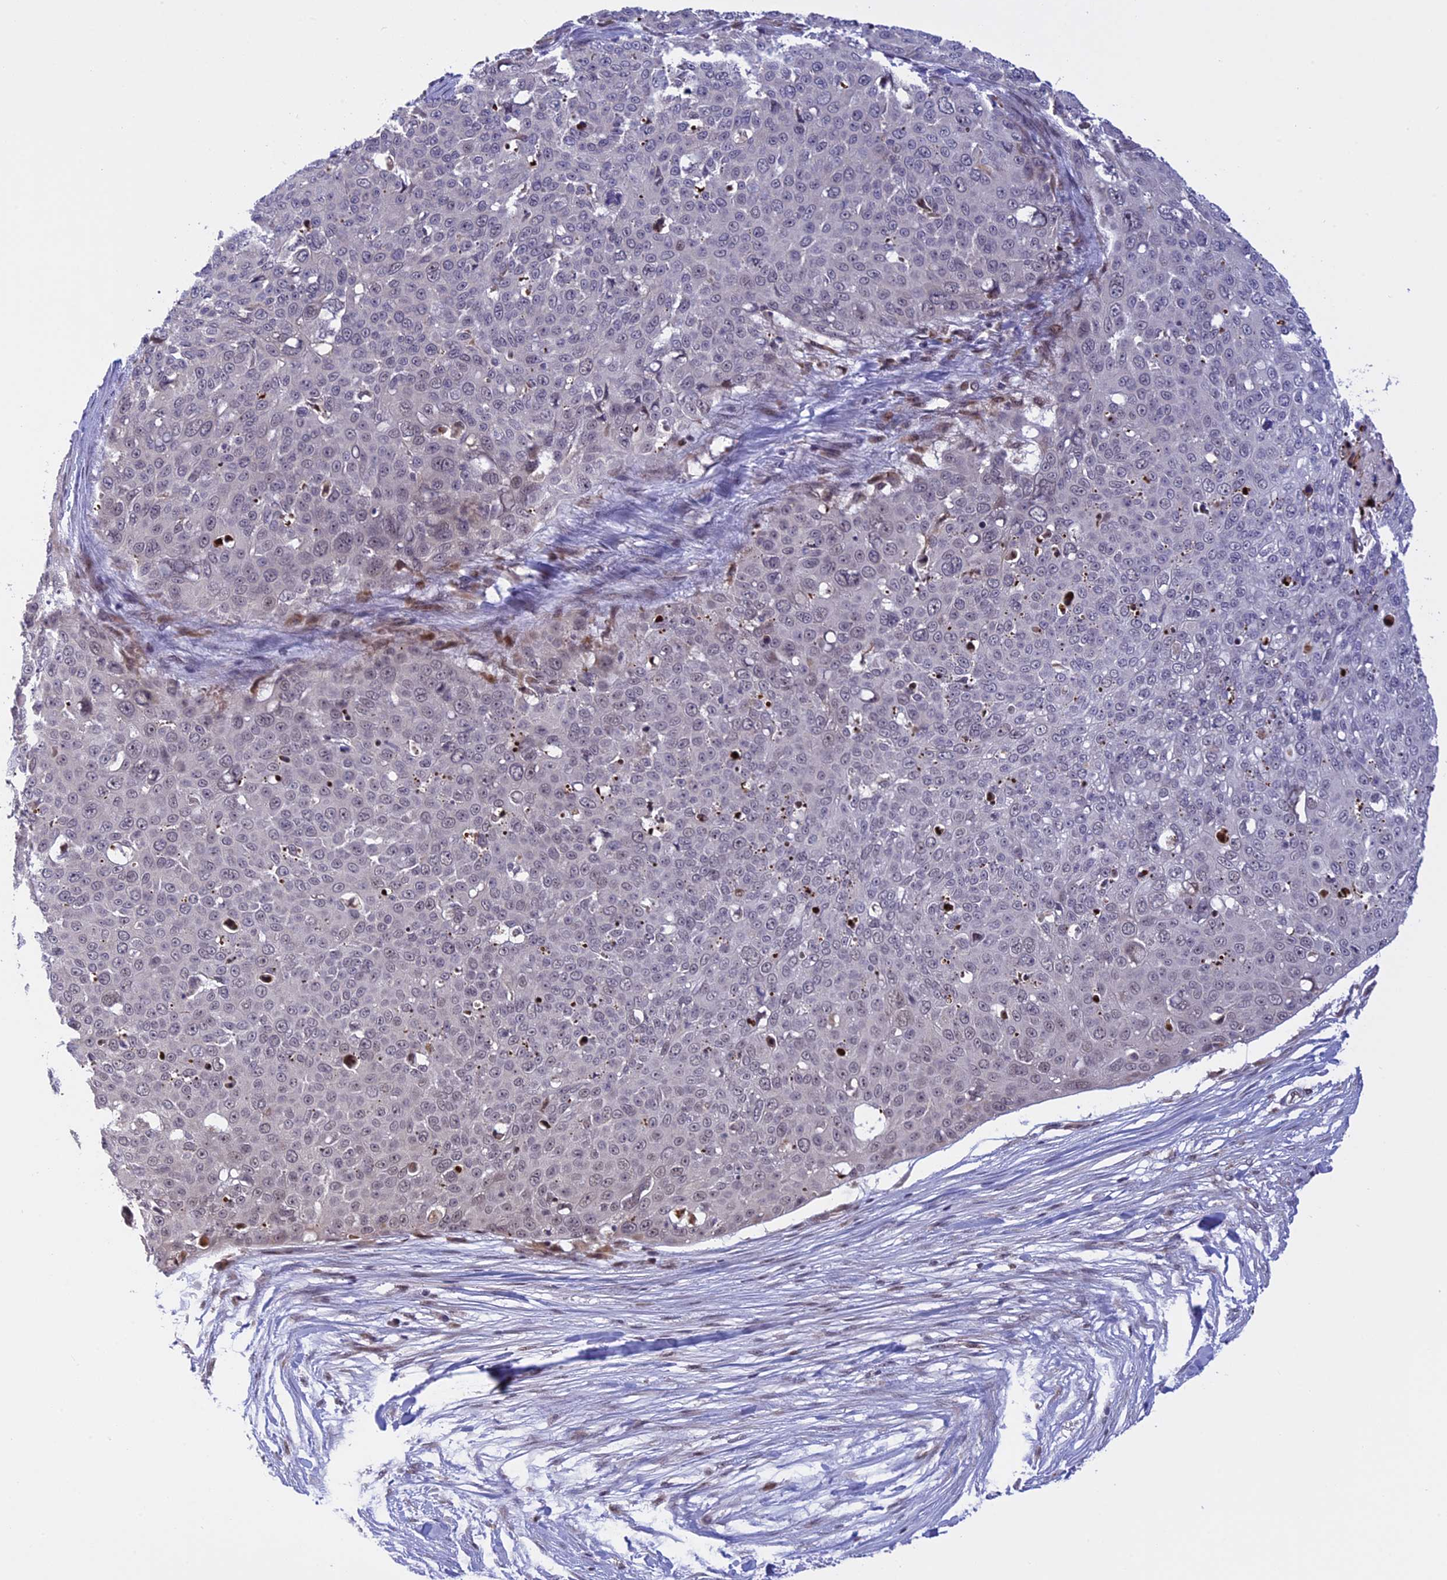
{"staining": {"intensity": "weak", "quantity": "<25%", "location": "nuclear"}, "tissue": "skin cancer", "cell_type": "Tumor cells", "image_type": "cancer", "snomed": [{"axis": "morphology", "description": "Squamous cell carcinoma, NOS"}, {"axis": "topography", "description": "Skin"}], "caption": "DAB immunohistochemical staining of skin cancer demonstrates no significant expression in tumor cells.", "gene": "POLR2C", "patient": {"sex": "male", "age": 71}}